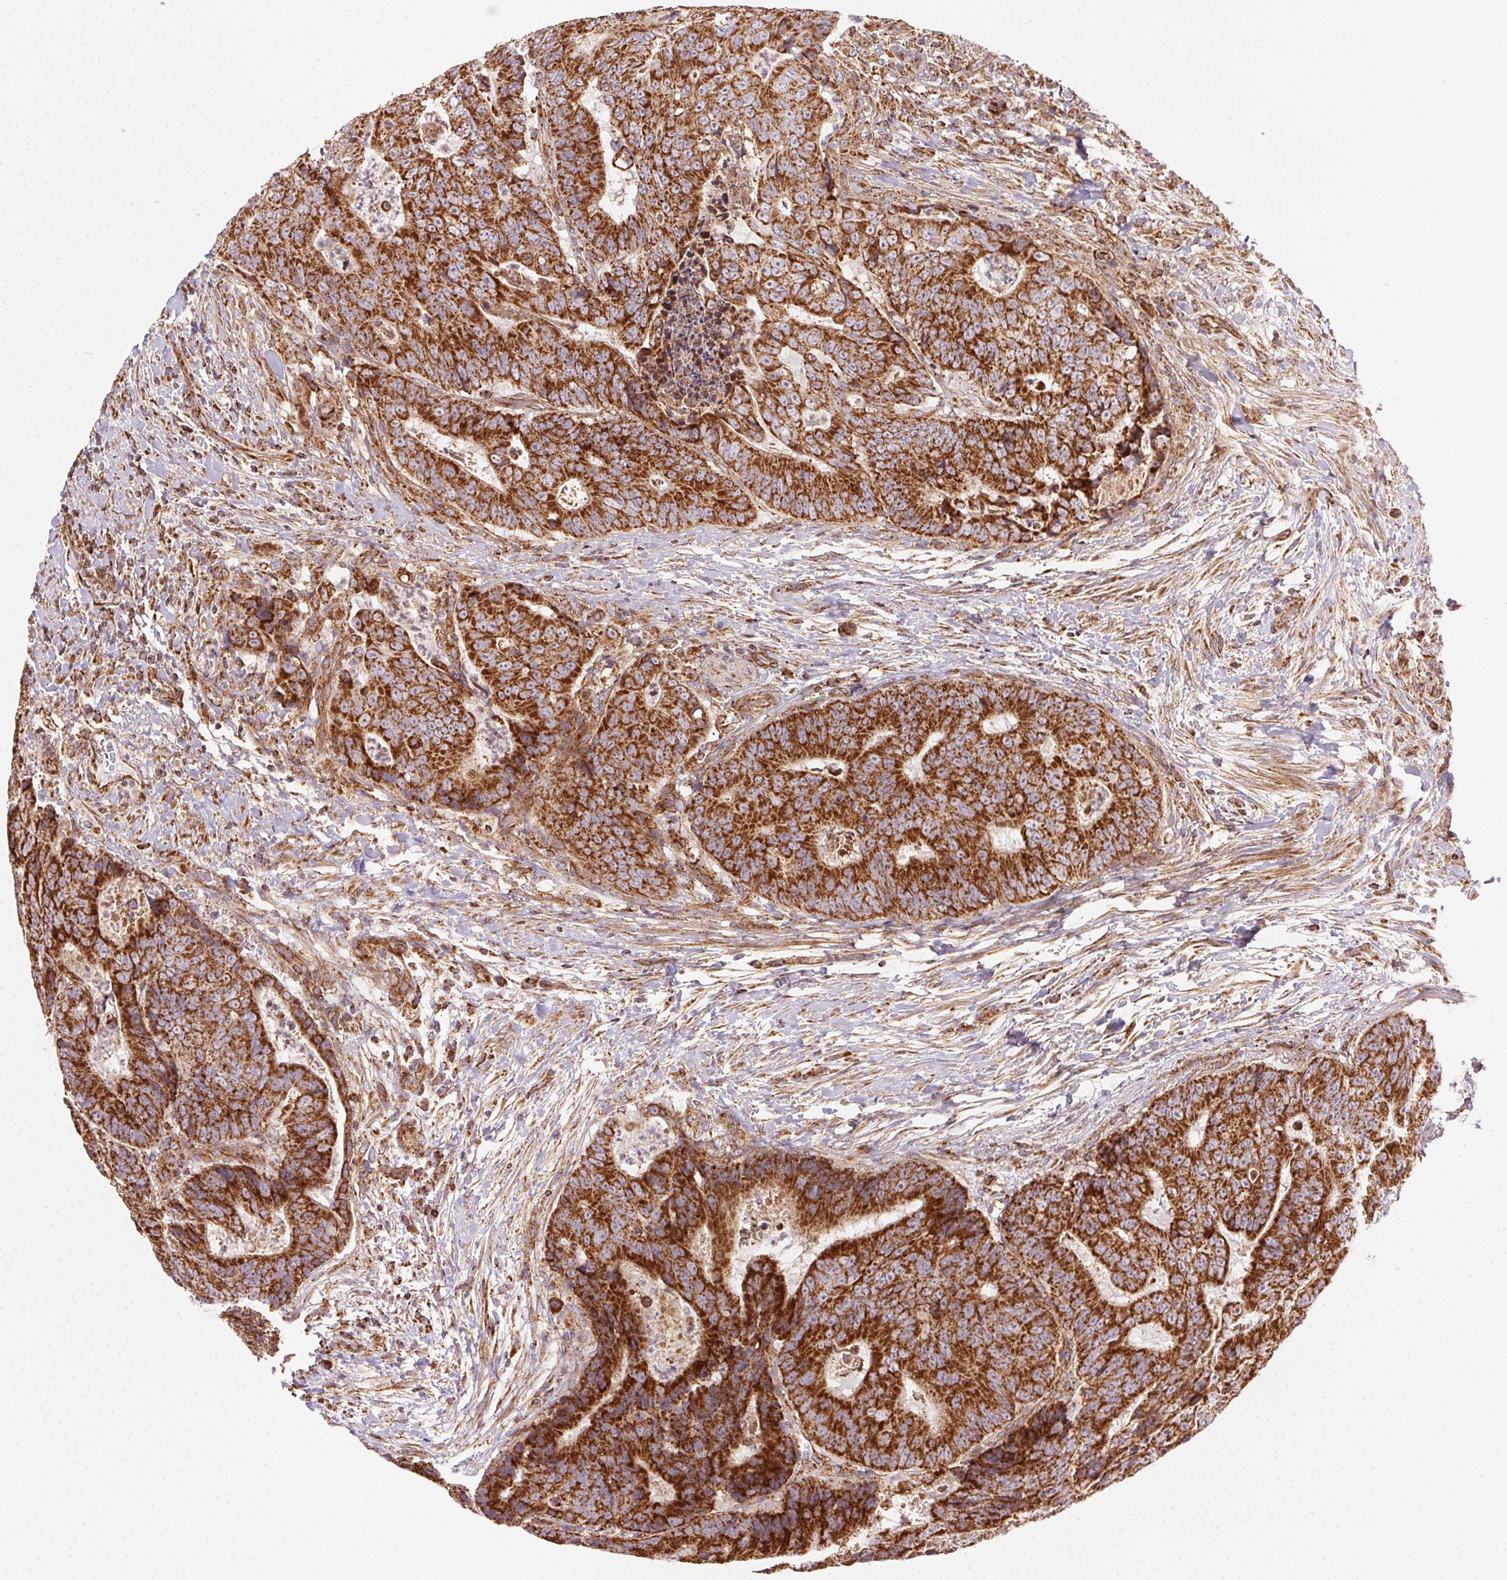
{"staining": {"intensity": "strong", "quantity": ">75%", "location": "cytoplasmic/membranous"}, "tissue": "colorectal cancer", "cell_type": "Tumor cells", "image_type": "cancer", "snomed": [{"axis": "morphology", "description": "Adenocarcinoma, NOS"}, {"axis": "topography", "description": "Colon"}], "caption": "Colorectal cancer (adenocarcinoma) stained with a brown dye shows strong cytoplasmic/membranous positive staining in approximately >75% of tumor cells.", "gene": "CLPB", "patient": {"sex": "female", "age": 48}}